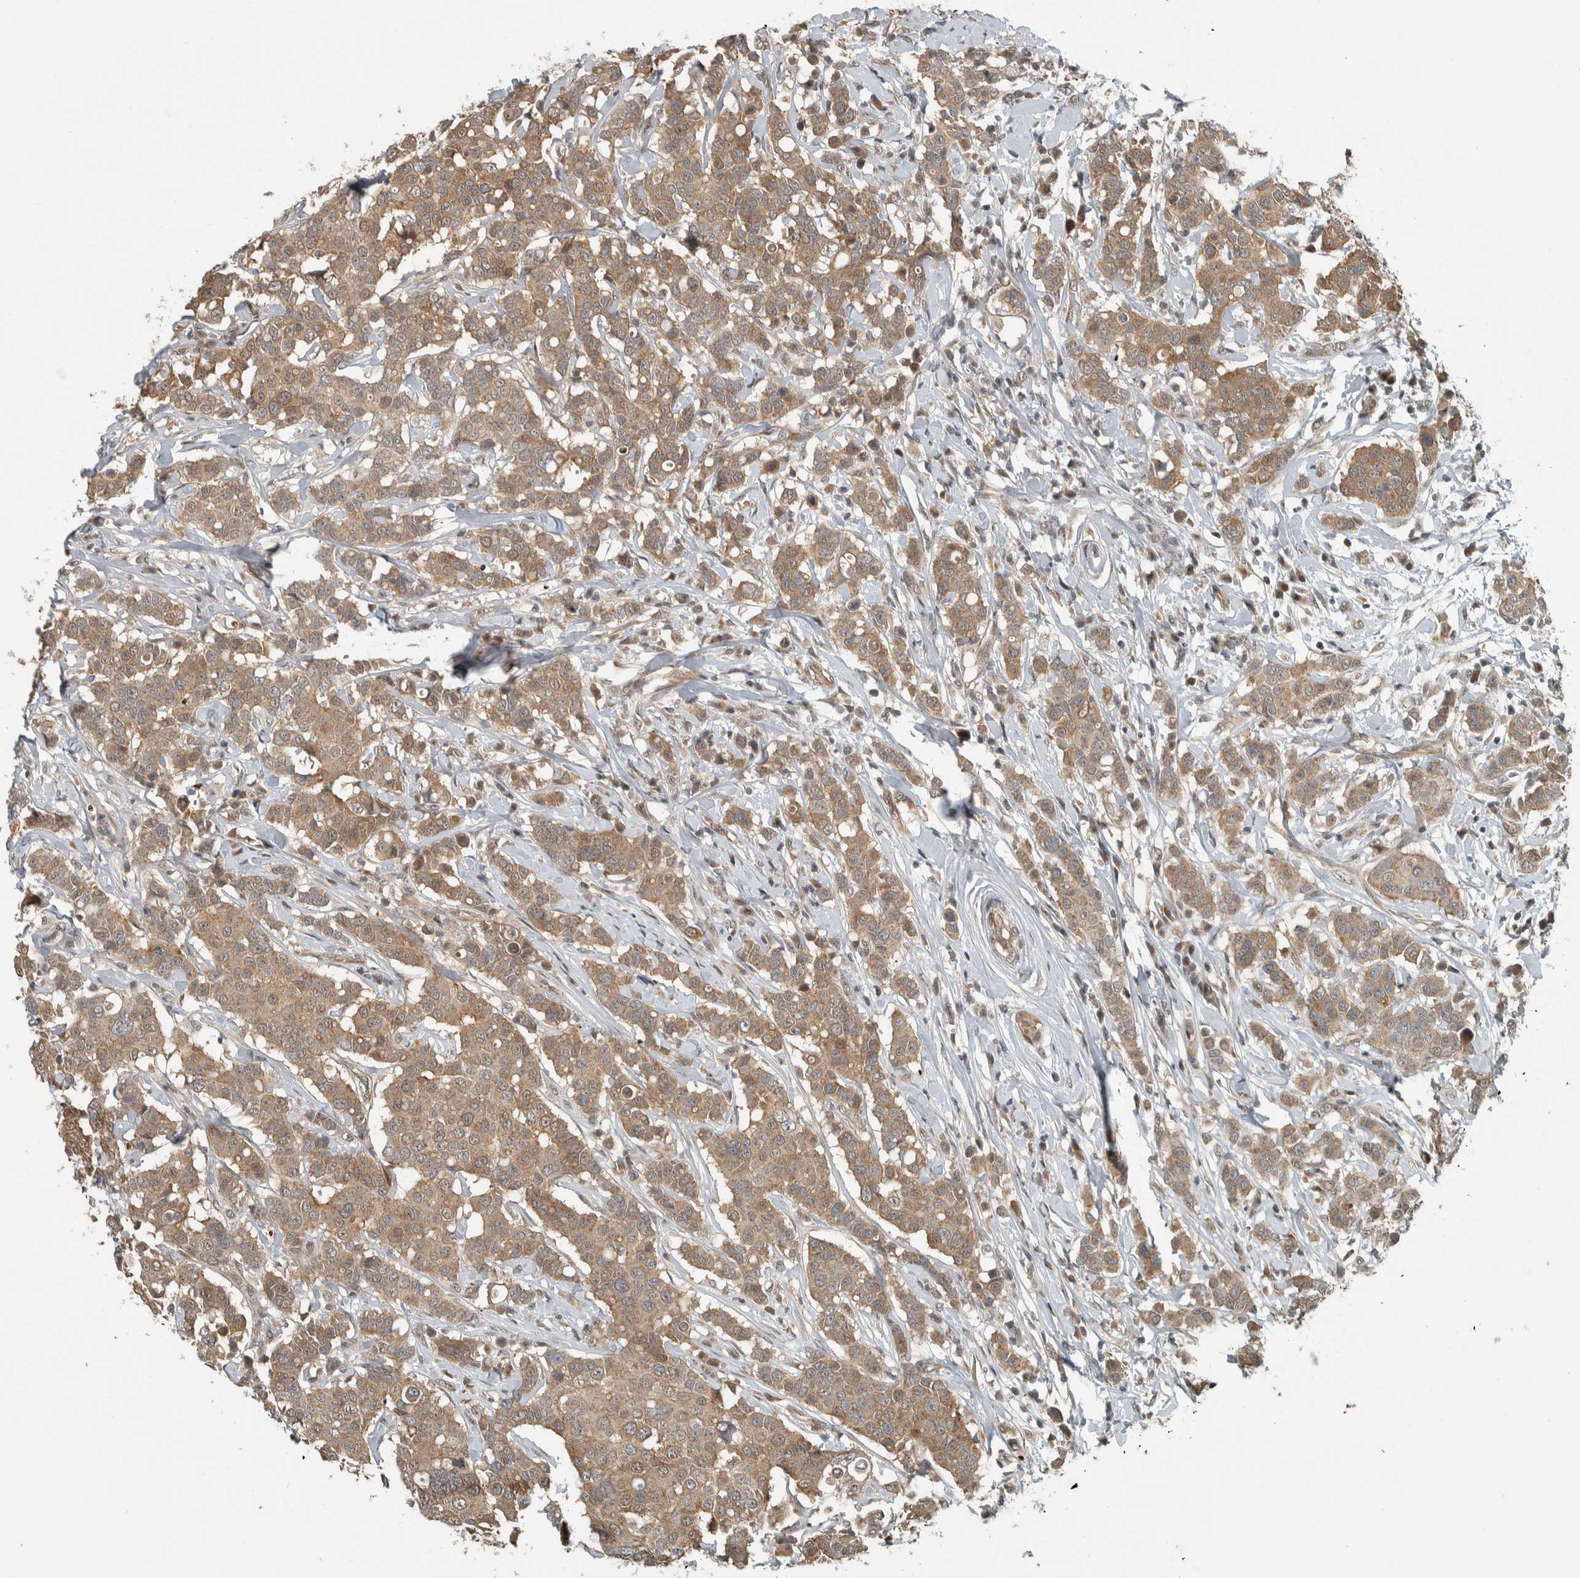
{"staining": {"intensity": "moderate", "quantity": ">75%", "location": "cytoplasmic/membranous"}, "tissue": "breast cancer", "cell_type": "Tumor cells", "image_type": "cancer", "snomed": [{"axis": "morphology", "description": "Duct carcinoma"}, {"axis": "topography", "description": "Breast"}], "caption": "A brown stain labels moderate cytoplasmic/membranous positivity of a protein in human breast cancer (invasive ductal carcinoma) tumor cells.", "gene": "NAPG", "patient": {"sex": "female", "age": 27}}